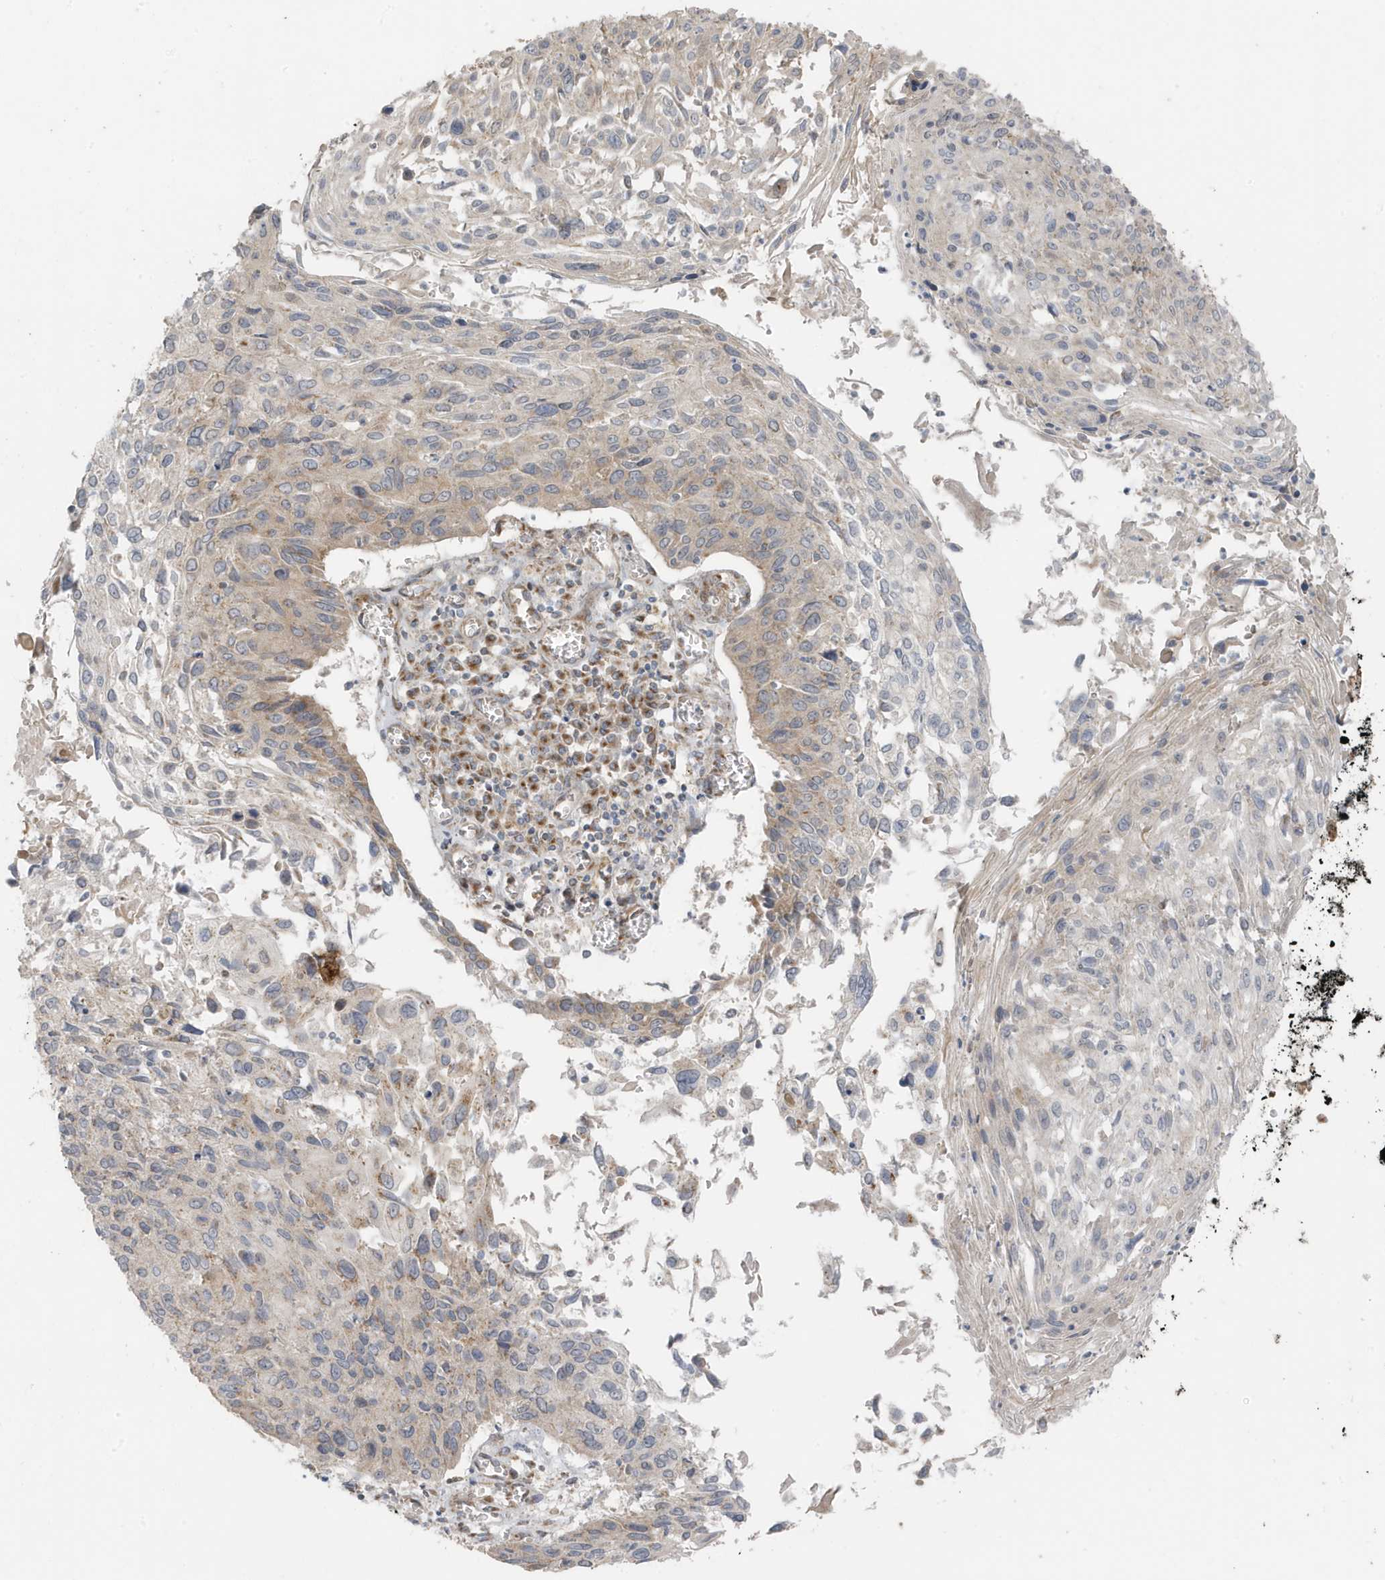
{"staining": {"intensity": "weak", "quantity": "<25%", "location": "cytoplasmic/membranous"}, "tissue": "cervical cancer", "cell_type": "Tumor cells", "image_type": "cancer", "snomed": [{"axis": "morphology", "description": "Squamous cell carcinoma, NOS"}, {"axis": "topography", "description": "Cervix"}], "caption": "This is an IHC micrograph of cervical cancer (squamous cell carcinoma). There is no positivity in tumor cells.", "gene": "GOLGA4", "patient": {"sex": "female", "age": 51}}